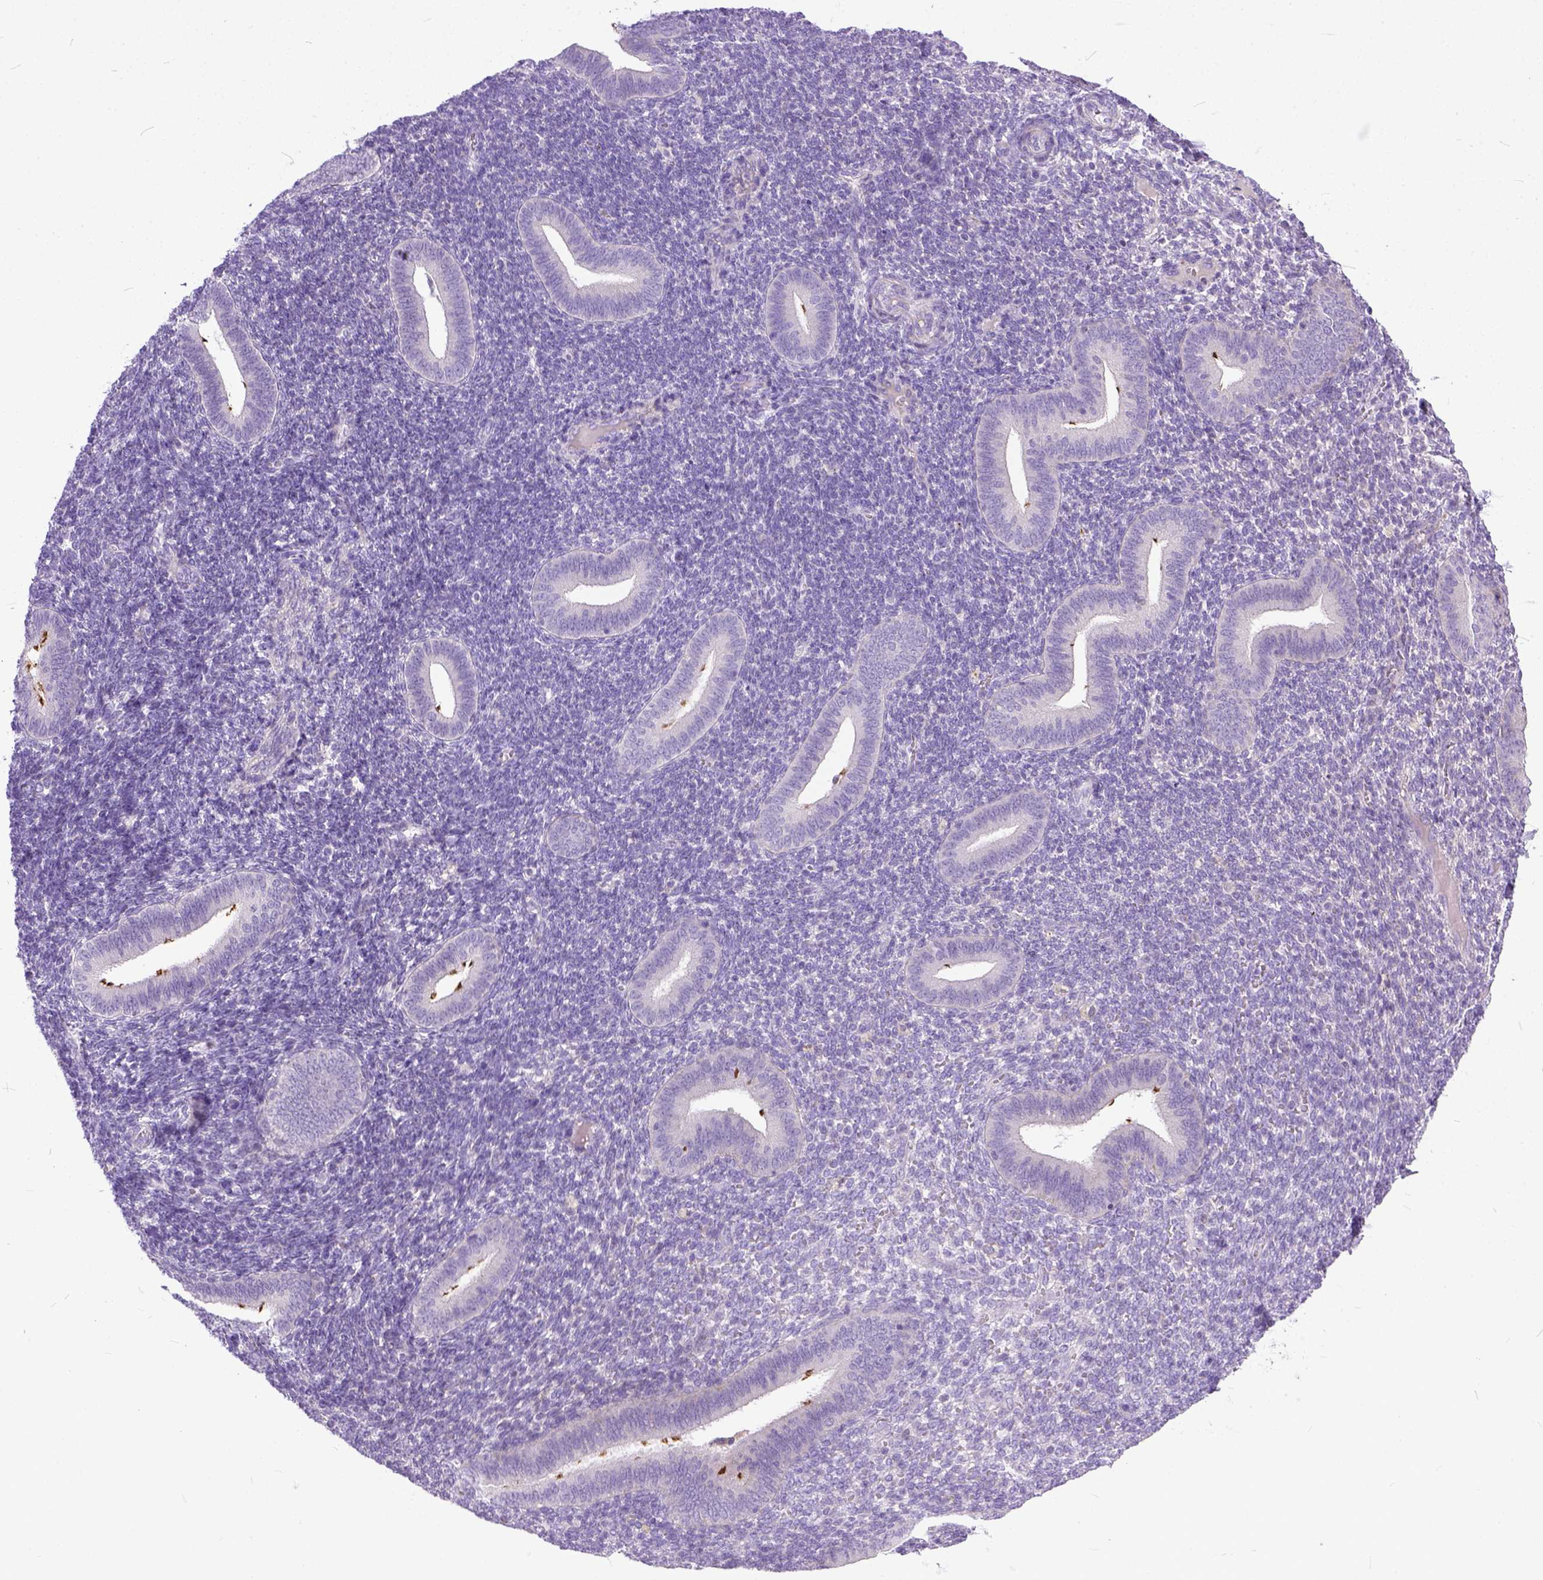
{"staining": {"intensity": "negative", "quantity": "none", "location": "none"}, "tissue": "endometrium", "cell_type": "Cells in endometrial stroma", "image_type": "normal", "snomed": [{"axis": "morphology", "description": "Normal tissue, NOS"}, {"axis": "topography", "description": "Endometrium"}], "caption": "Protein analysis of normal endometrium shows no significant staining in cells in endometrial stroma.", "gene": "PLK5", "patient": {"sex": "female", "age": 25}}